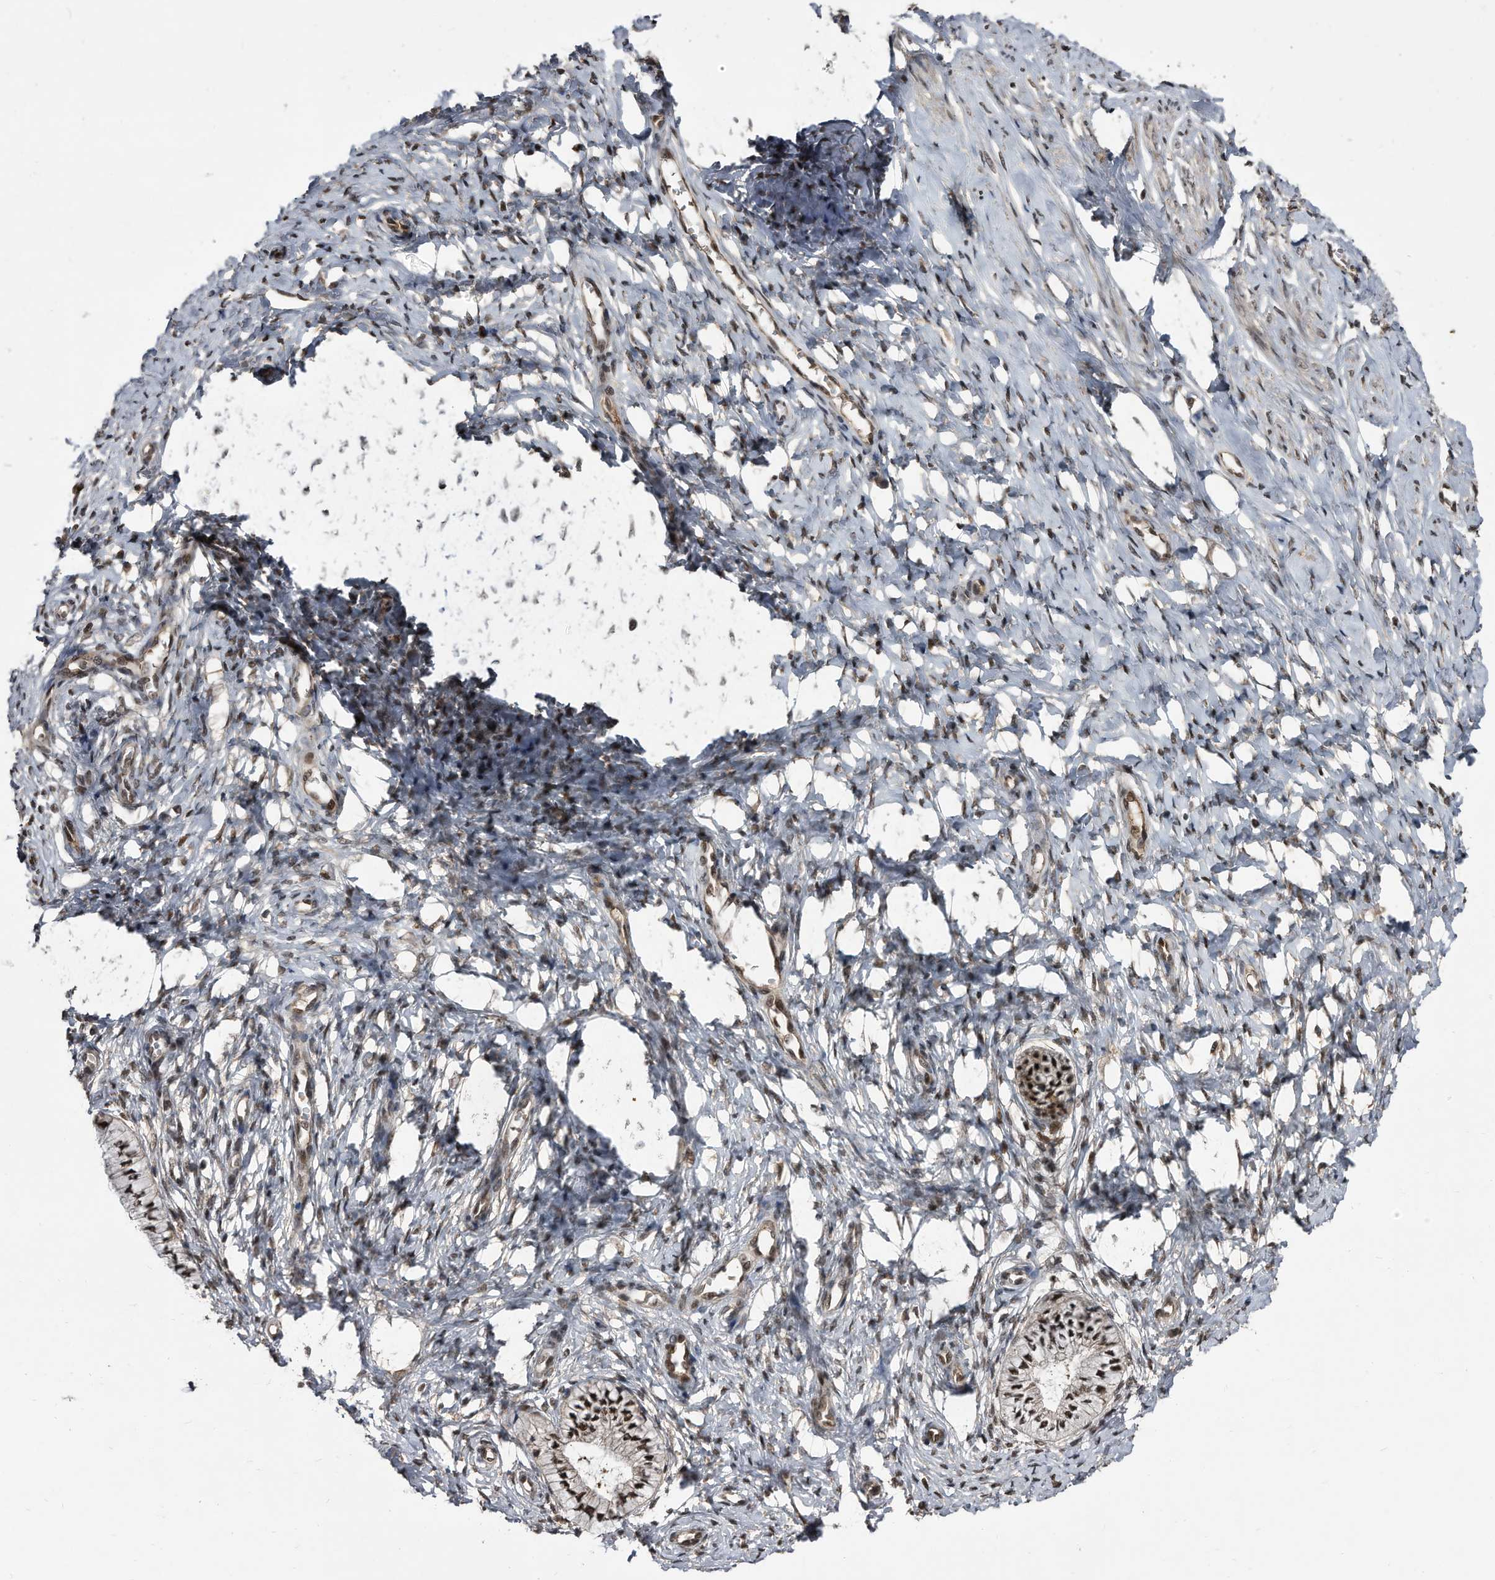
{"staining": {"intensity": "moderate", "quantity": ">75%", "location": "nuclear"}, "tissue": "cervix", "cell_type": "Glandular cells", "image_type": "normal", "snomed": [{"axis": "morphology", "description": "Normal tissue, NOS"}, {"axis": "topography", "description": "Cervix"}], "caption": "Protein expression analysis of unremarkable human cervix reveals moderate nuclear staining in about >75% of glandular cells. The staining is performed using DAB brown chromogen to label protein expression. The nuclei are counter-stained blue using hematoxylin.", "gene": "RAD23B", "patient": {"sex": "female", "age": 36}}